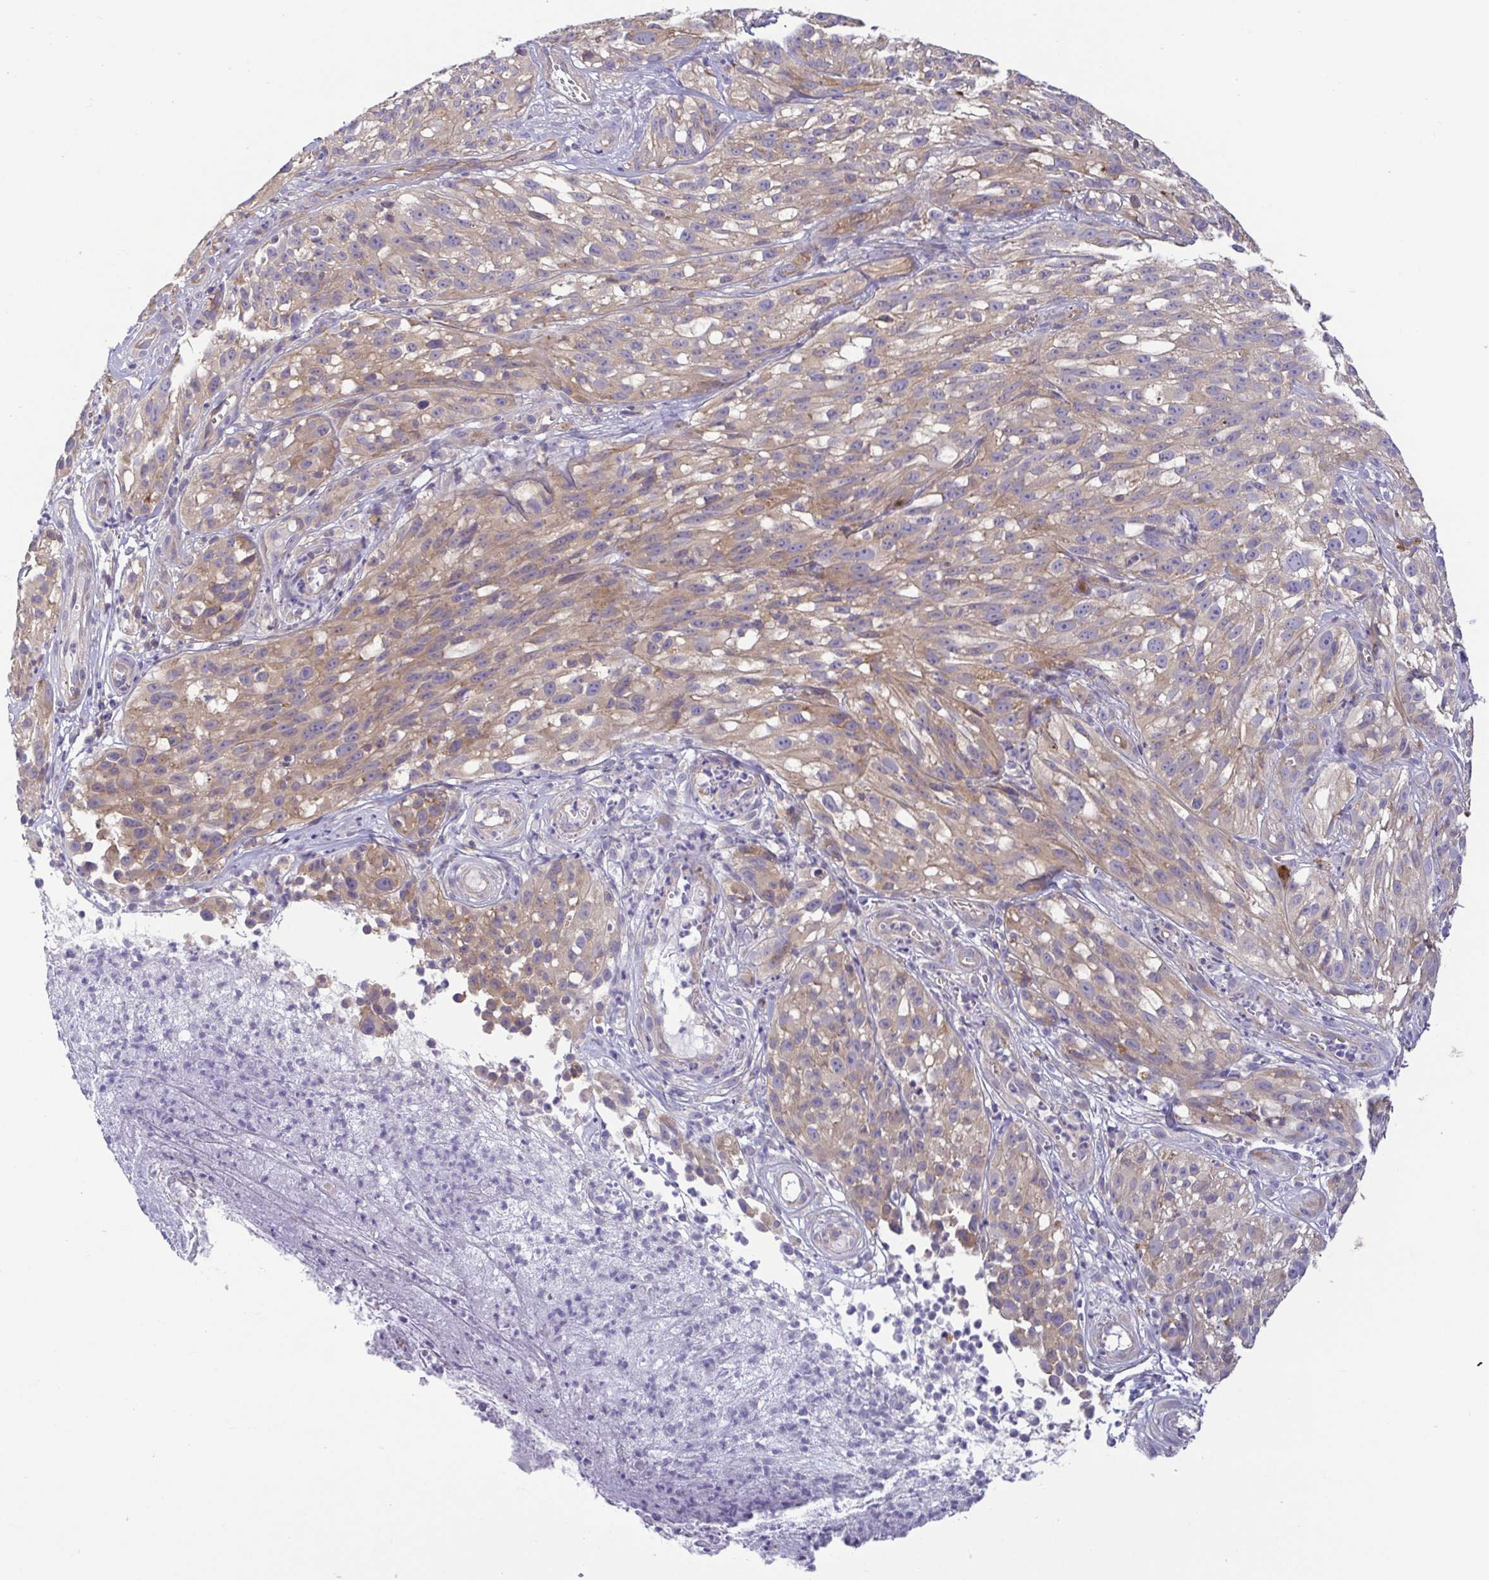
{"staining": {"intensity": "weak", "quantity": ">75%", "location": "cytoplasmic/membranous"}, "tissue": "melanoma", "cell_type": "Tumor cells", "image_type": "cancer", "snomed": [{"axis": "morphology", "description": "Malignant melanoma, NOS"}, {"axis": "topography", "description": "Skin"}], "caption": "This is an image of immunohistochemistry staining of malignant melanoma, which shows weak positivity in the cytoplasmic/membranous of tumor cells.", "gene": "LMF2", "patient": {"sex": "female", "age": 85}}